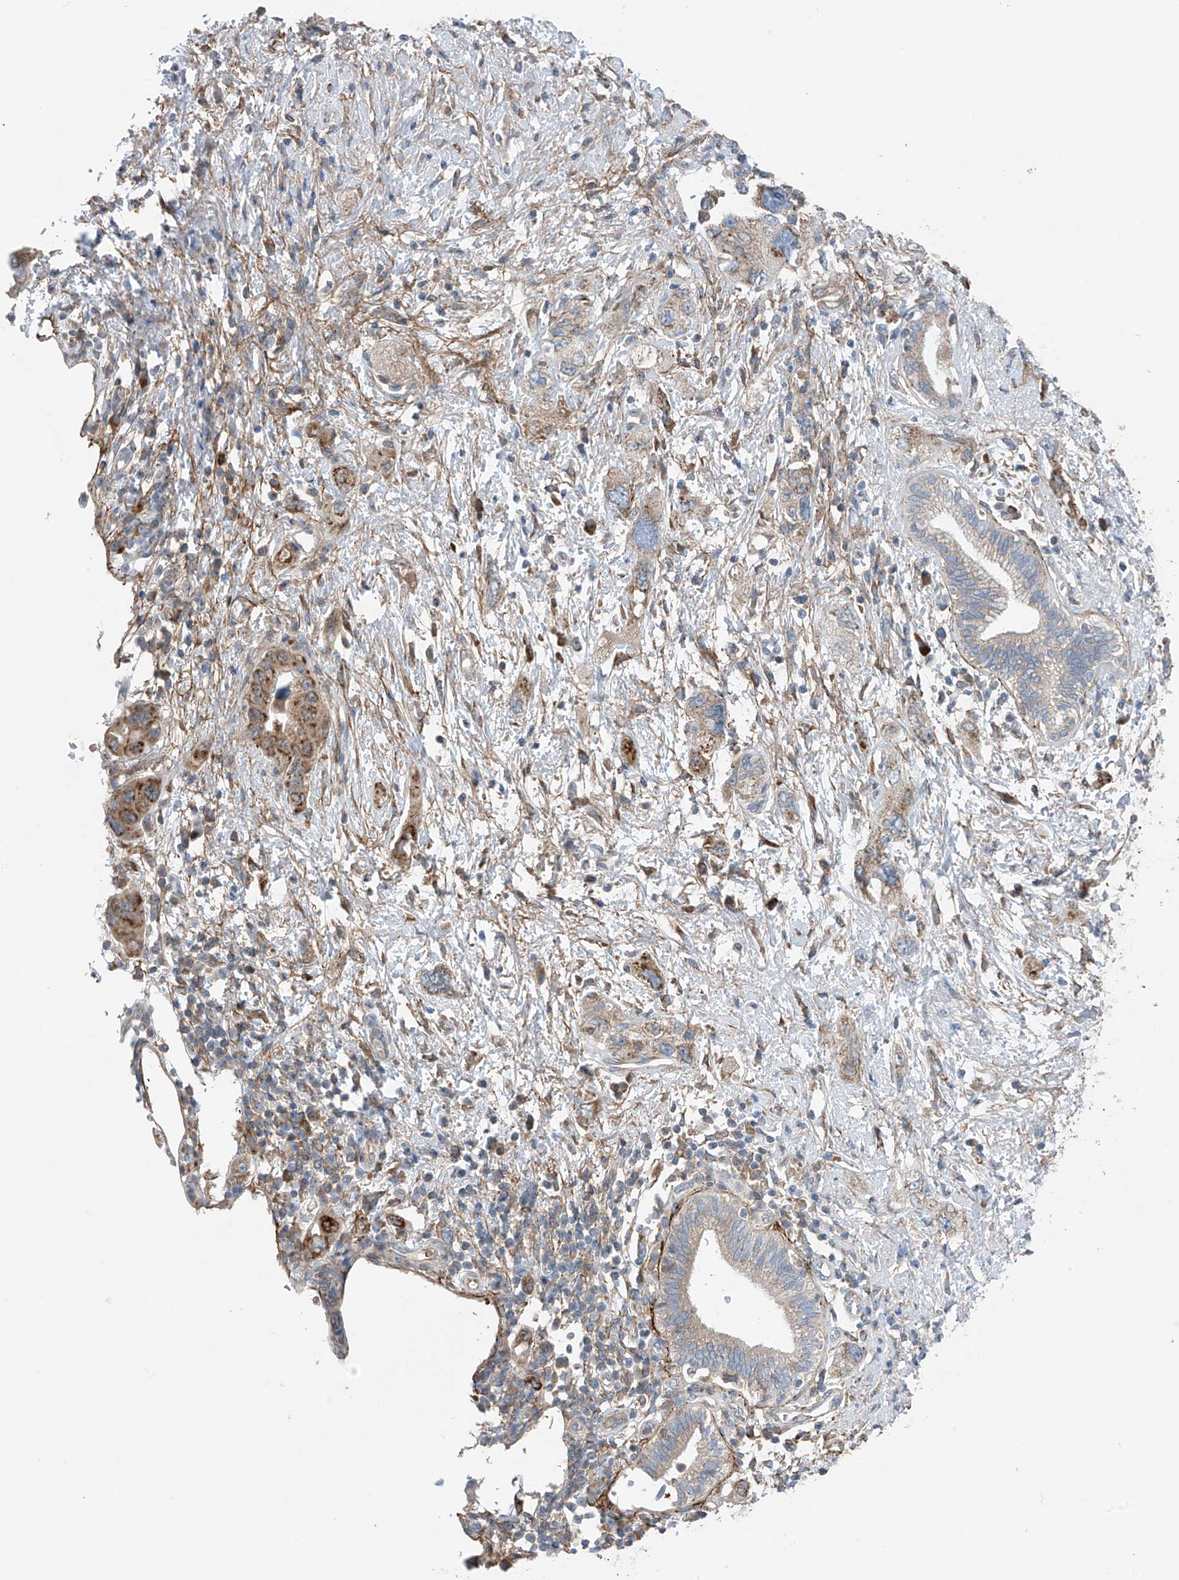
{"staining": {"intensity": "weak", "quantity": "<25%", "location": "cytoplasmic/membranous"}, "tissue": "pancreatic cancer", "cell_type": "Tumor cells", "image_type": "cancer", "snomed": [{"axis": "morphology", "description": "Adenocarcinoma, NOS"}, {"axis": "topography", "description": "Pancreas"}], "caption": "This is an immunohistochemistry (IHC) histopathology image of human adenocarcinoma (pancreatic). There is no staining in tumor cells.", "gene": "GALNTL6", "patient": {"sex": "female", "age": 73}}